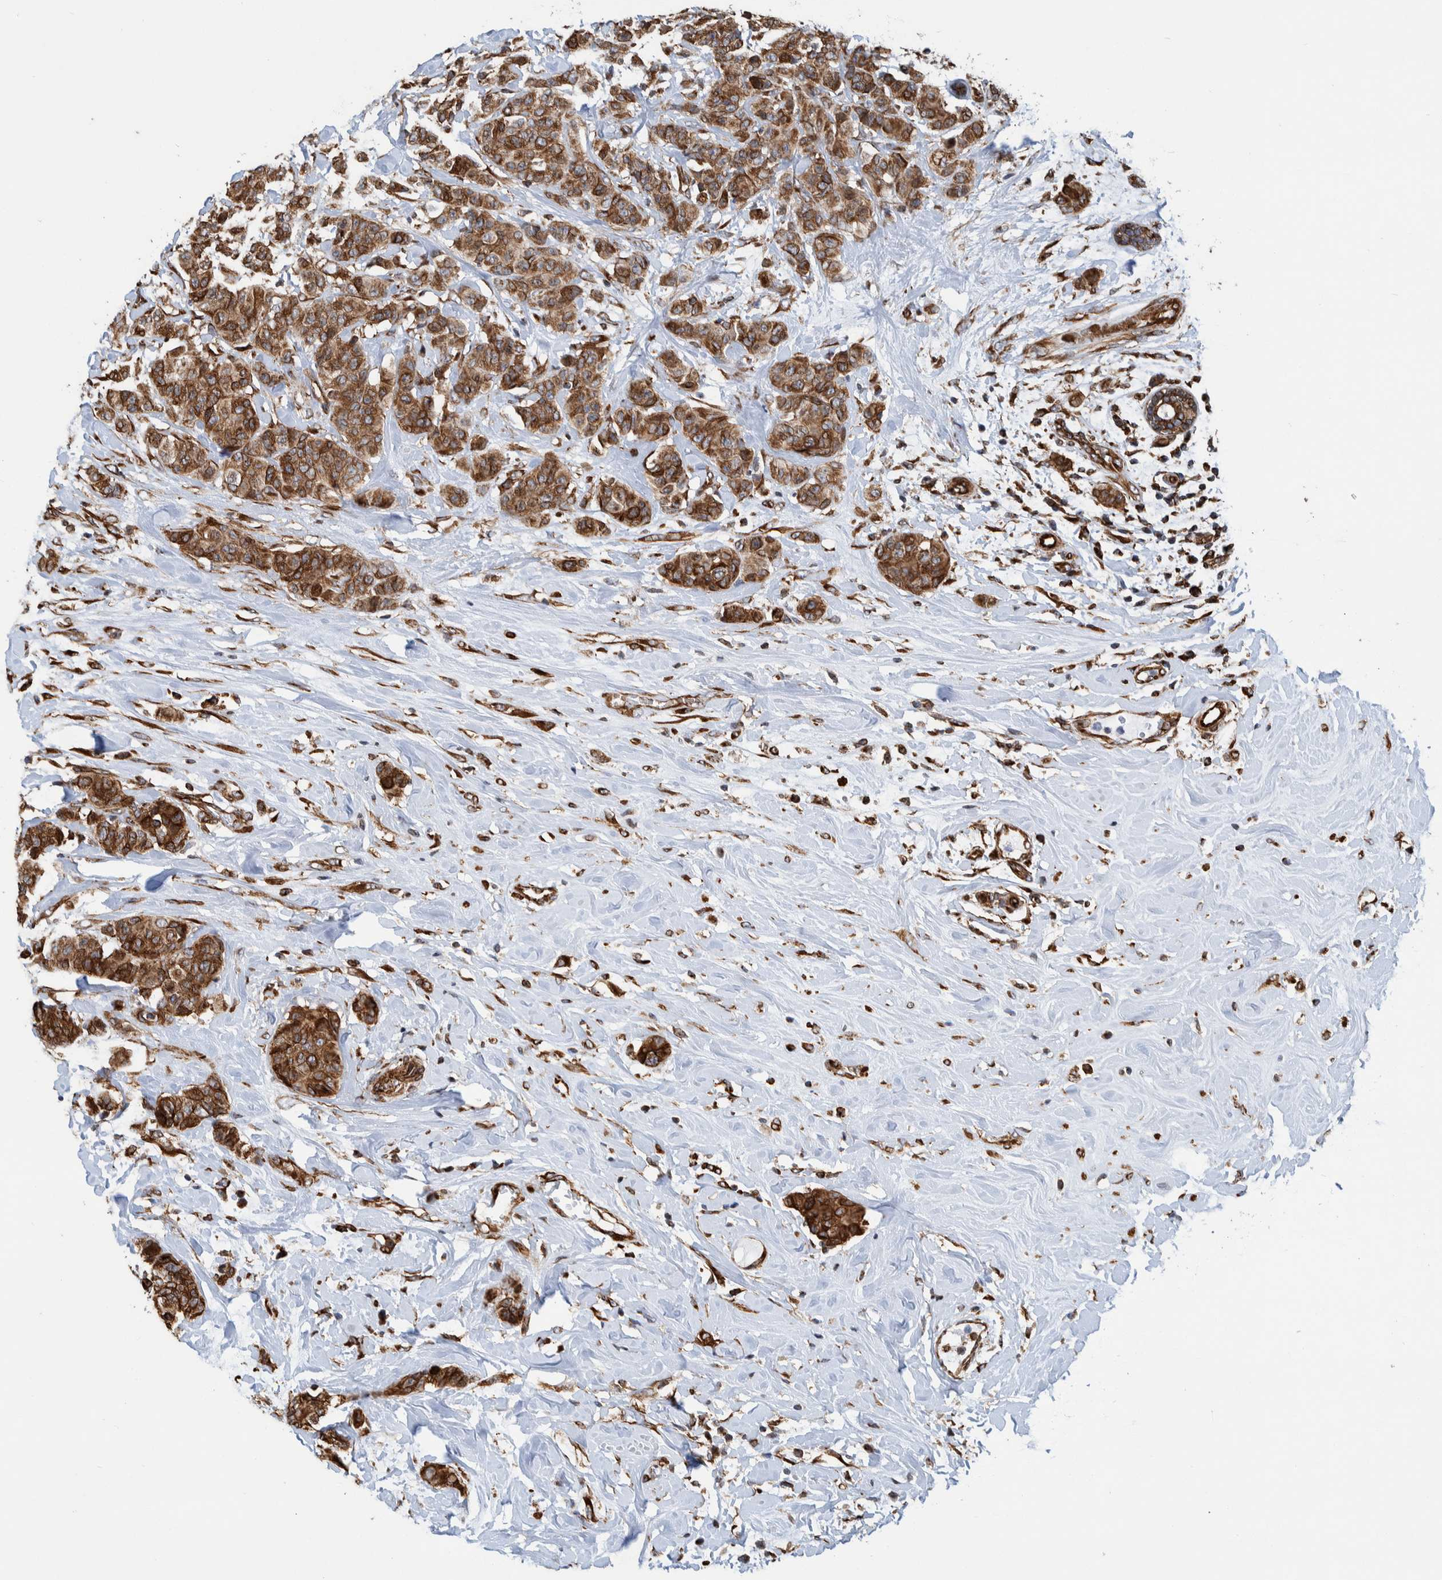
{"staining": {"intensity": "moderate", "quantity": ">75%", "location": "cytoplasmic/membranous"}, "tissue": "breast cancer", "cell_type": "Tumor cells", "image_type": "cancer", "snomed": [{"axis": "morphology", "description": "Normal tissue, NOS"}, {"axis": "morphology", "description": "Duct carcinoma"}, {"axis": "topography", "description": "Breast"}], "caption": "Immunohistochemistry (IHC) photomicrograph of breast invasive ductal carcinoma stained for a protein (brown), which demonstrates medium levels of moderate cytoplasmic/membranous positivity in about >75% of tumor cells.", "gene": "CCDC57", "patient": {"sex": "female", "age": 40}}